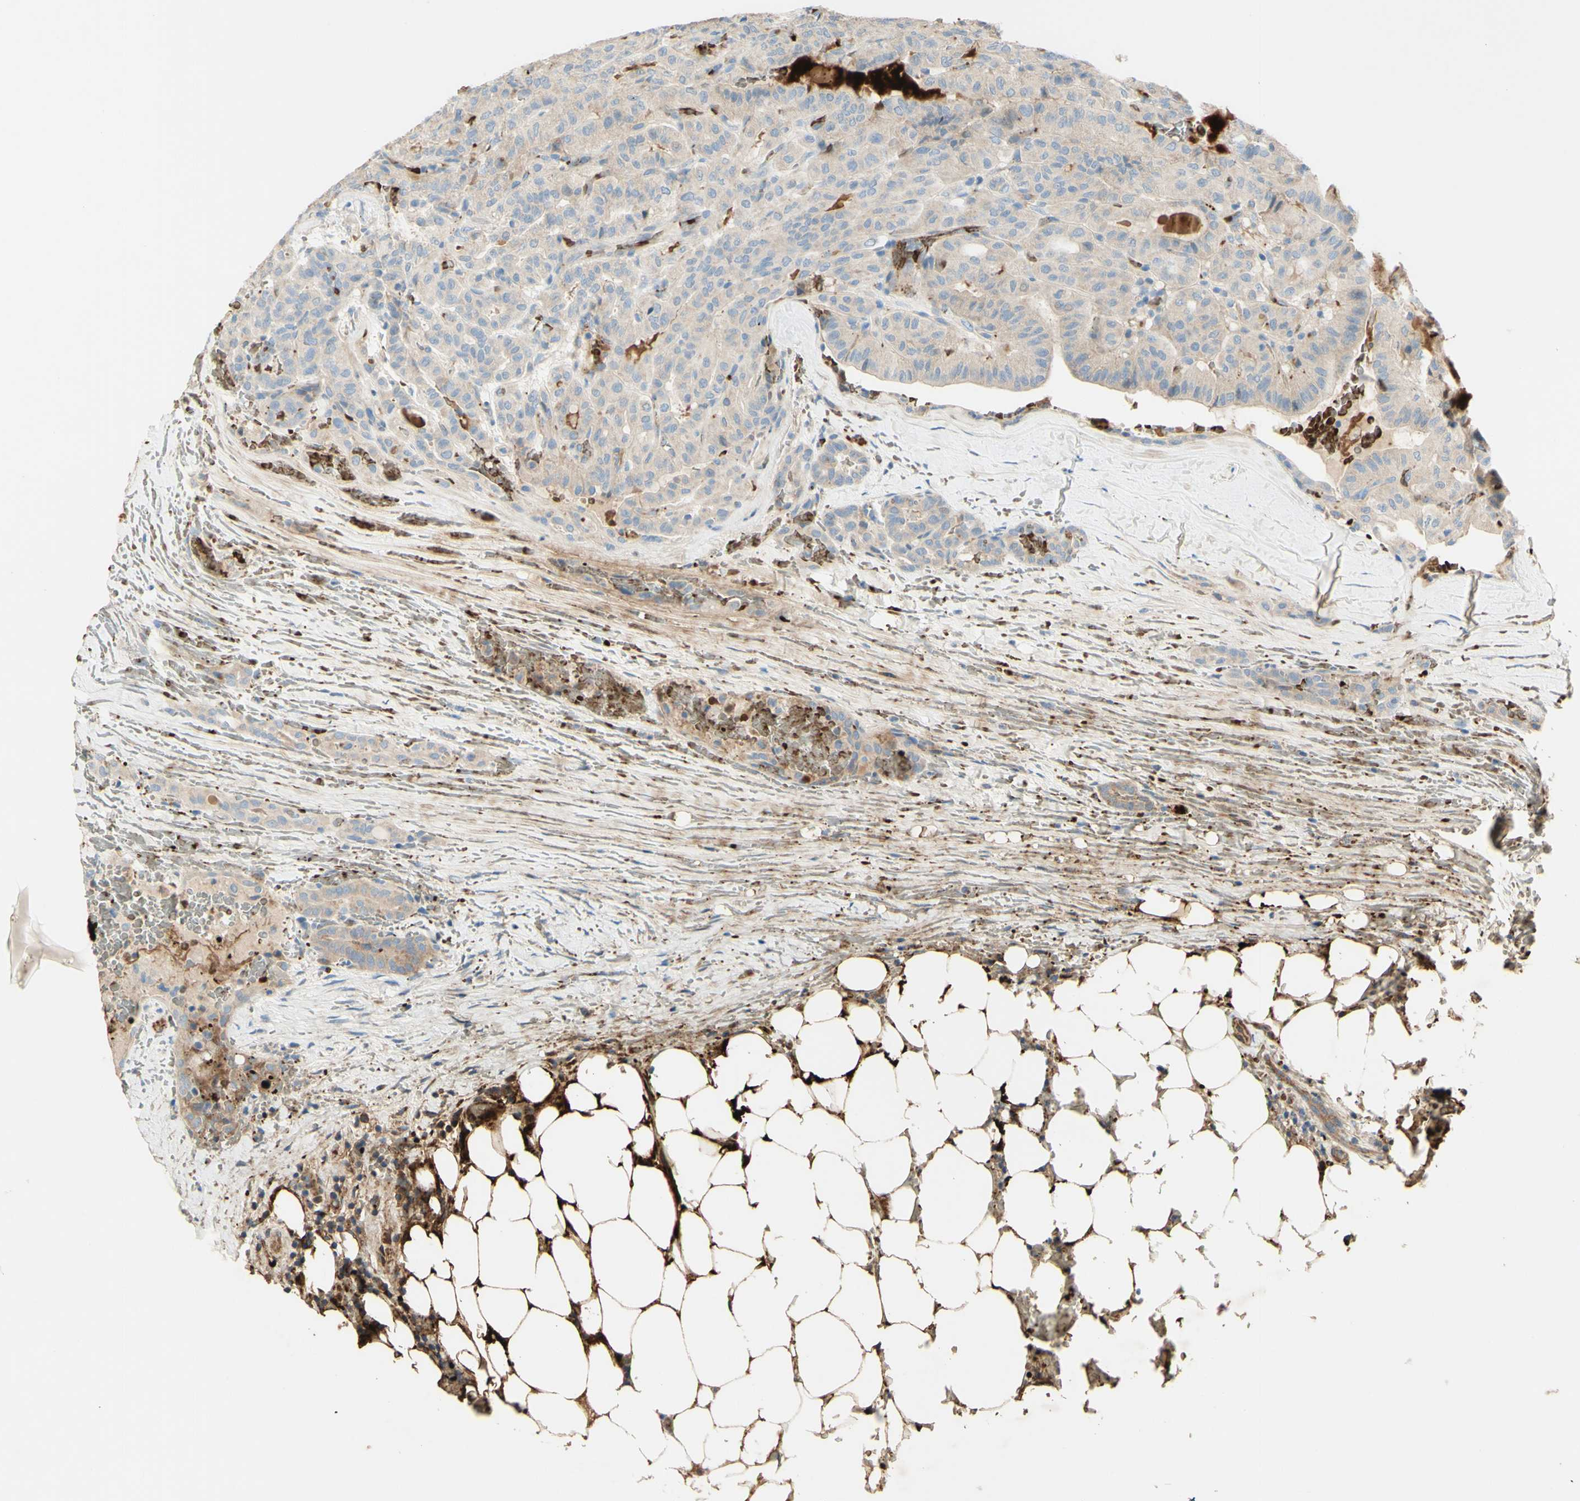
{"staining": {"intensity": "weak", "quantity": "25%-75%", "location": "cytoplasmic/membranous"}, "tissue": "head and neck cancer", "cell_type": "Tumor cells", "image_type": "cancer", "snomed": [{"axis": "morphology", "description": "Squamous cell carcinoma, NOS"}, {"axis": "topography", "description": "Oral tissue"}, {"axis": "topography", "description": "Head-Neck"}], "caption": "Brown immunohistochemical staining in head and neck cancer (squamous cell carcinoma) exhibits weak cytoplasmic/membranous staining in approximately 25%-75% of tumor cells.", "gene": "GAN", "patient": {"sex": "female", "age": 50}}